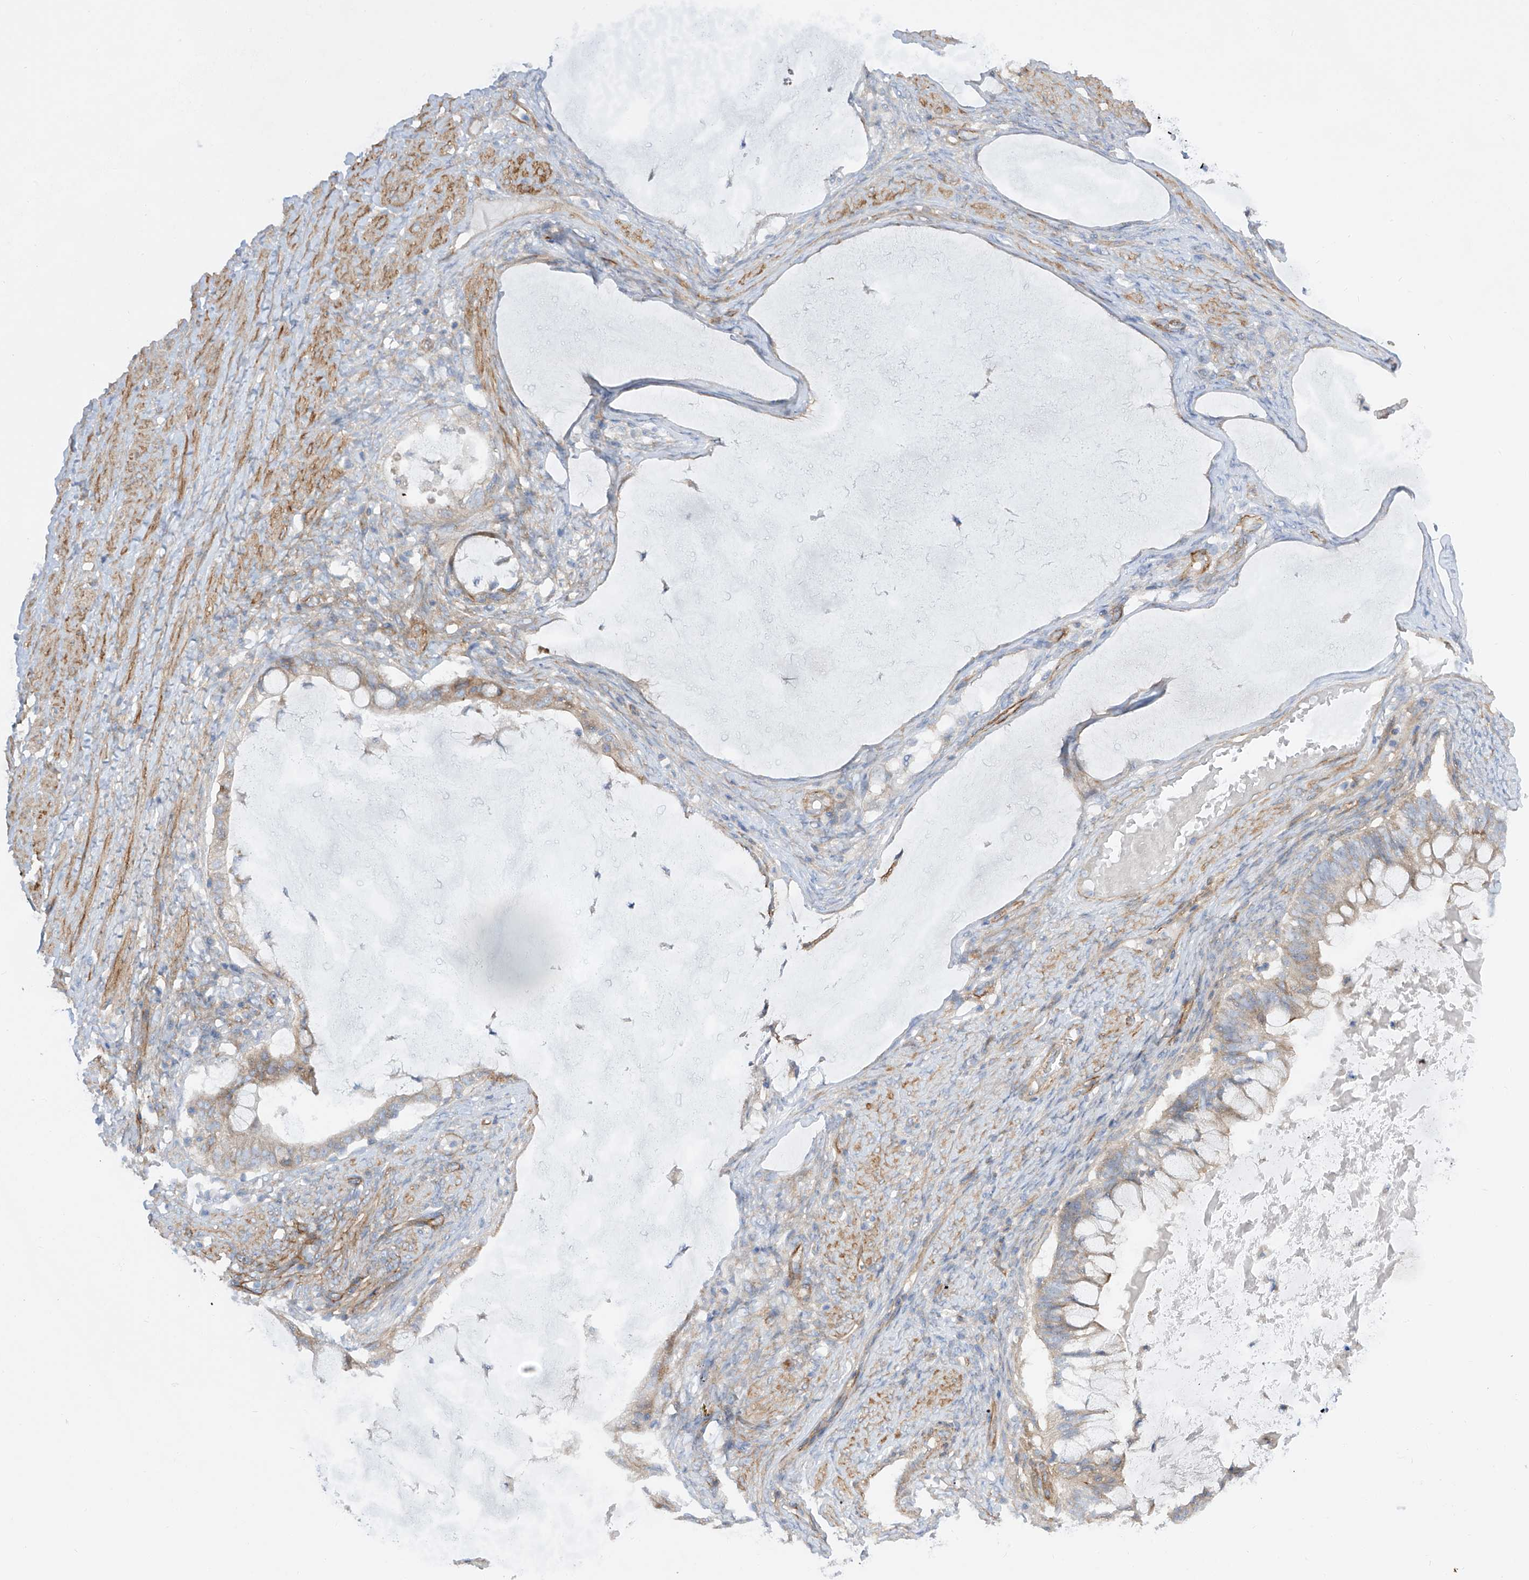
{"staining": {"intensity": "weak", "quantity": "25%-75%", "location": "cytoplasmic/membranous"}, "tissue": "ovarian cancer", "cell_type": "Tumor cells", "image_type": "cancer", "snomed": [{"axis": "morphology", "description": "Cystadenocarcinoma, mucinous, NOS"}, {"axis": "topography", "description": "Ovary"}], "caption": "Immunohistochemistry of human mucinous cystadenocarcinoma (ovarian) displays low levels of weak cytoplasmic/membranous expression in approximately 25%-75% of tumor cells.", "gene": "LCA5", "patient": {"sex": "female", "age": 61}}